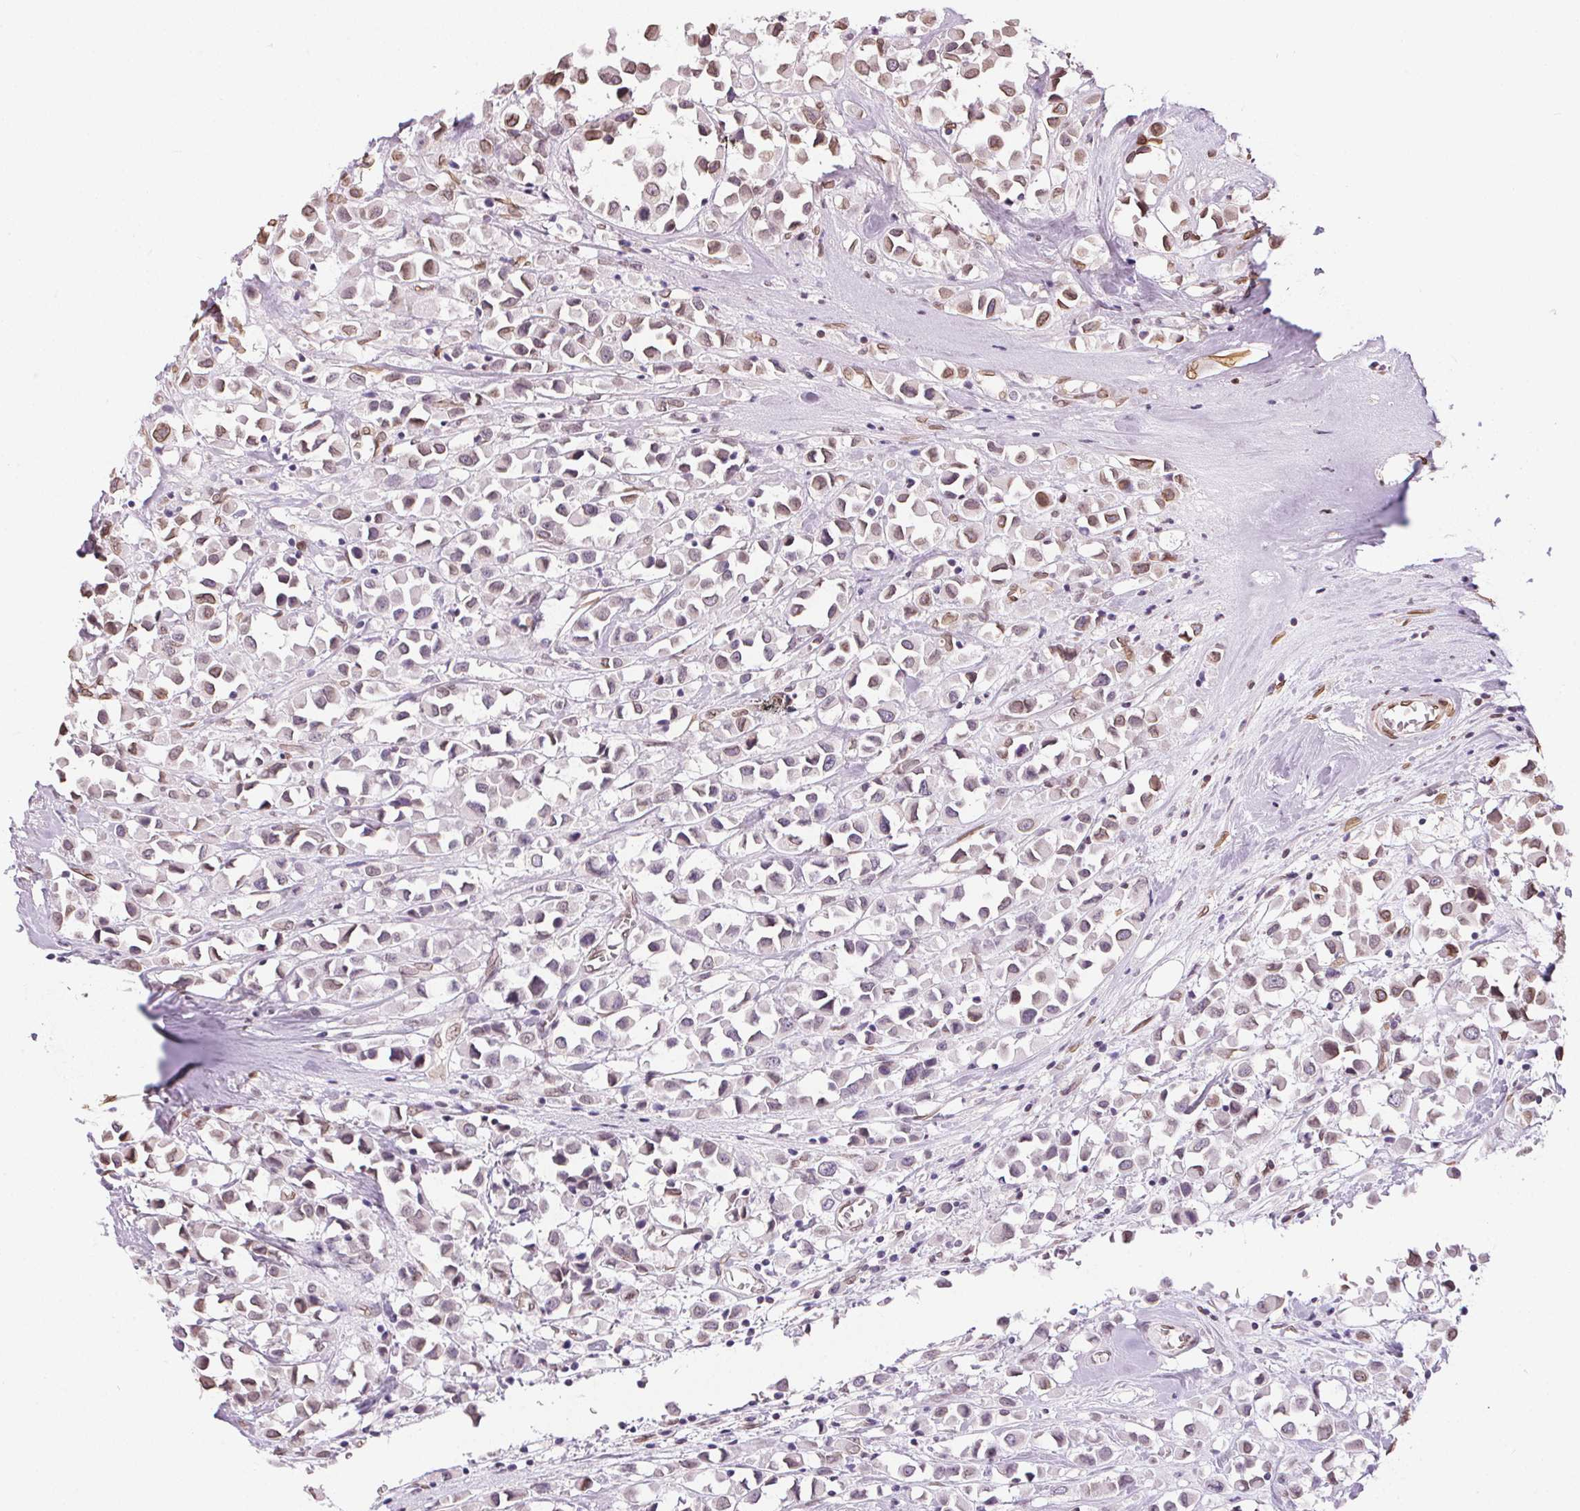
{"staining": {"intensity": "weak", "quantity": "25%-75%", "location": "nuclear"}, "tissue": "breast cancer", "cell_type": "Tumor cells", "image_type": "cancer", "snomed": [{"axis": "morphology", "description": "Duct carcinoma"}, {"axis": "topography", "description": "Breast"}], "caption": "IHC photomicrograph of neoplastic tissue: human breast cancer stained using IHC shows low levels of weak protein expression localized specifically in the nuclear of tumor cells, appearing as a nuclear brown color.", "gene": "TMEM175", "patient": {"sex": "female", "age": 61}}